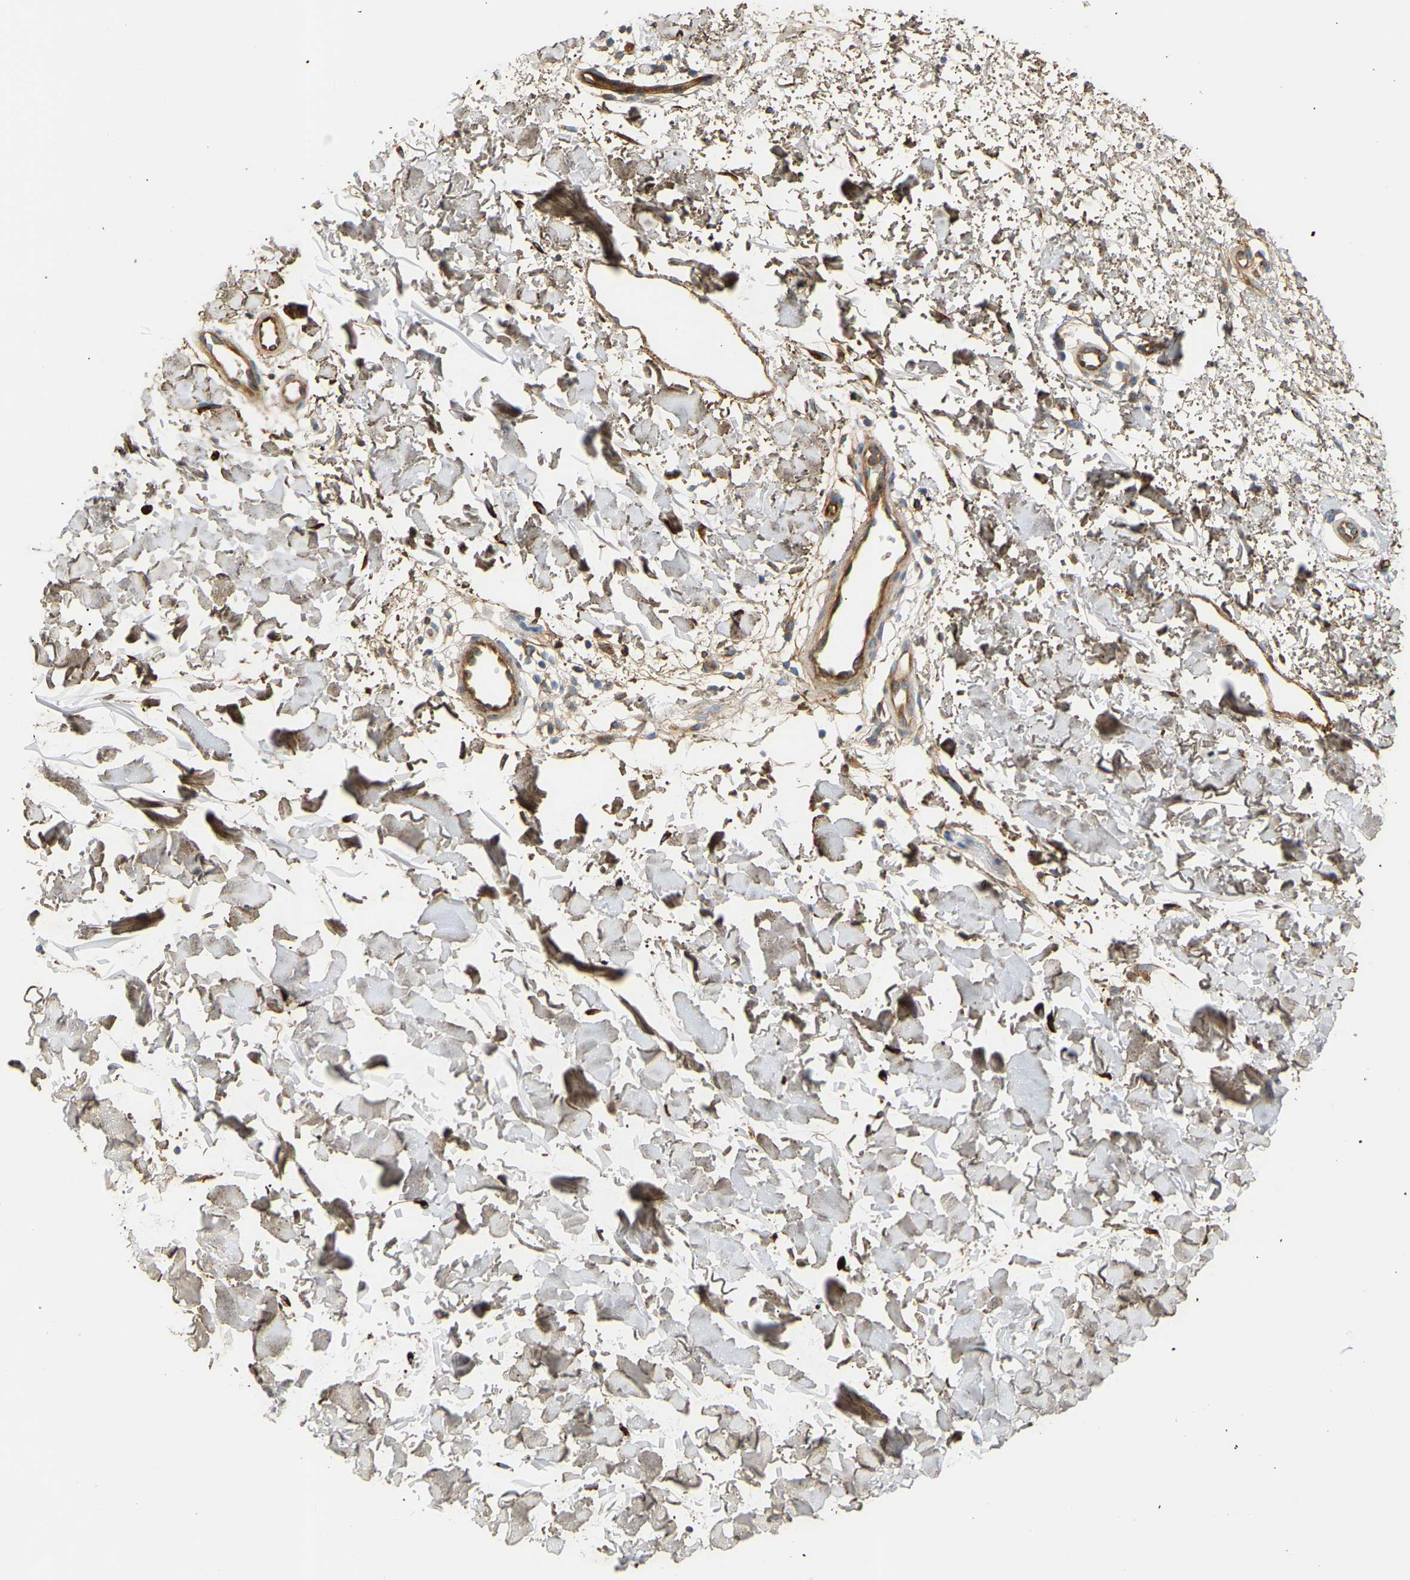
{"staining": {"intensity": "moderate", "quantity": ">75%", "location": "cytoplasmic/membranous"}, "tissue": "skin", "cell_type": "Fibroblasts", "image_type": "normal", "snomed": [{"axis": "morphology", "description": "Normal tissue, NOS"}, {"axis": "morphology", "description": "Malignant melanoma, NOS"}, {"axis": "topography", "description": "Skin"}], "caption": "DAB immunohistochemical staining of normal skin displays moderate cytoplasmic/membranous protein expression in approximately >75% of fibroblasts.", "gene": "PLCG2", "patient": {"sex": "male", "age": 83}}